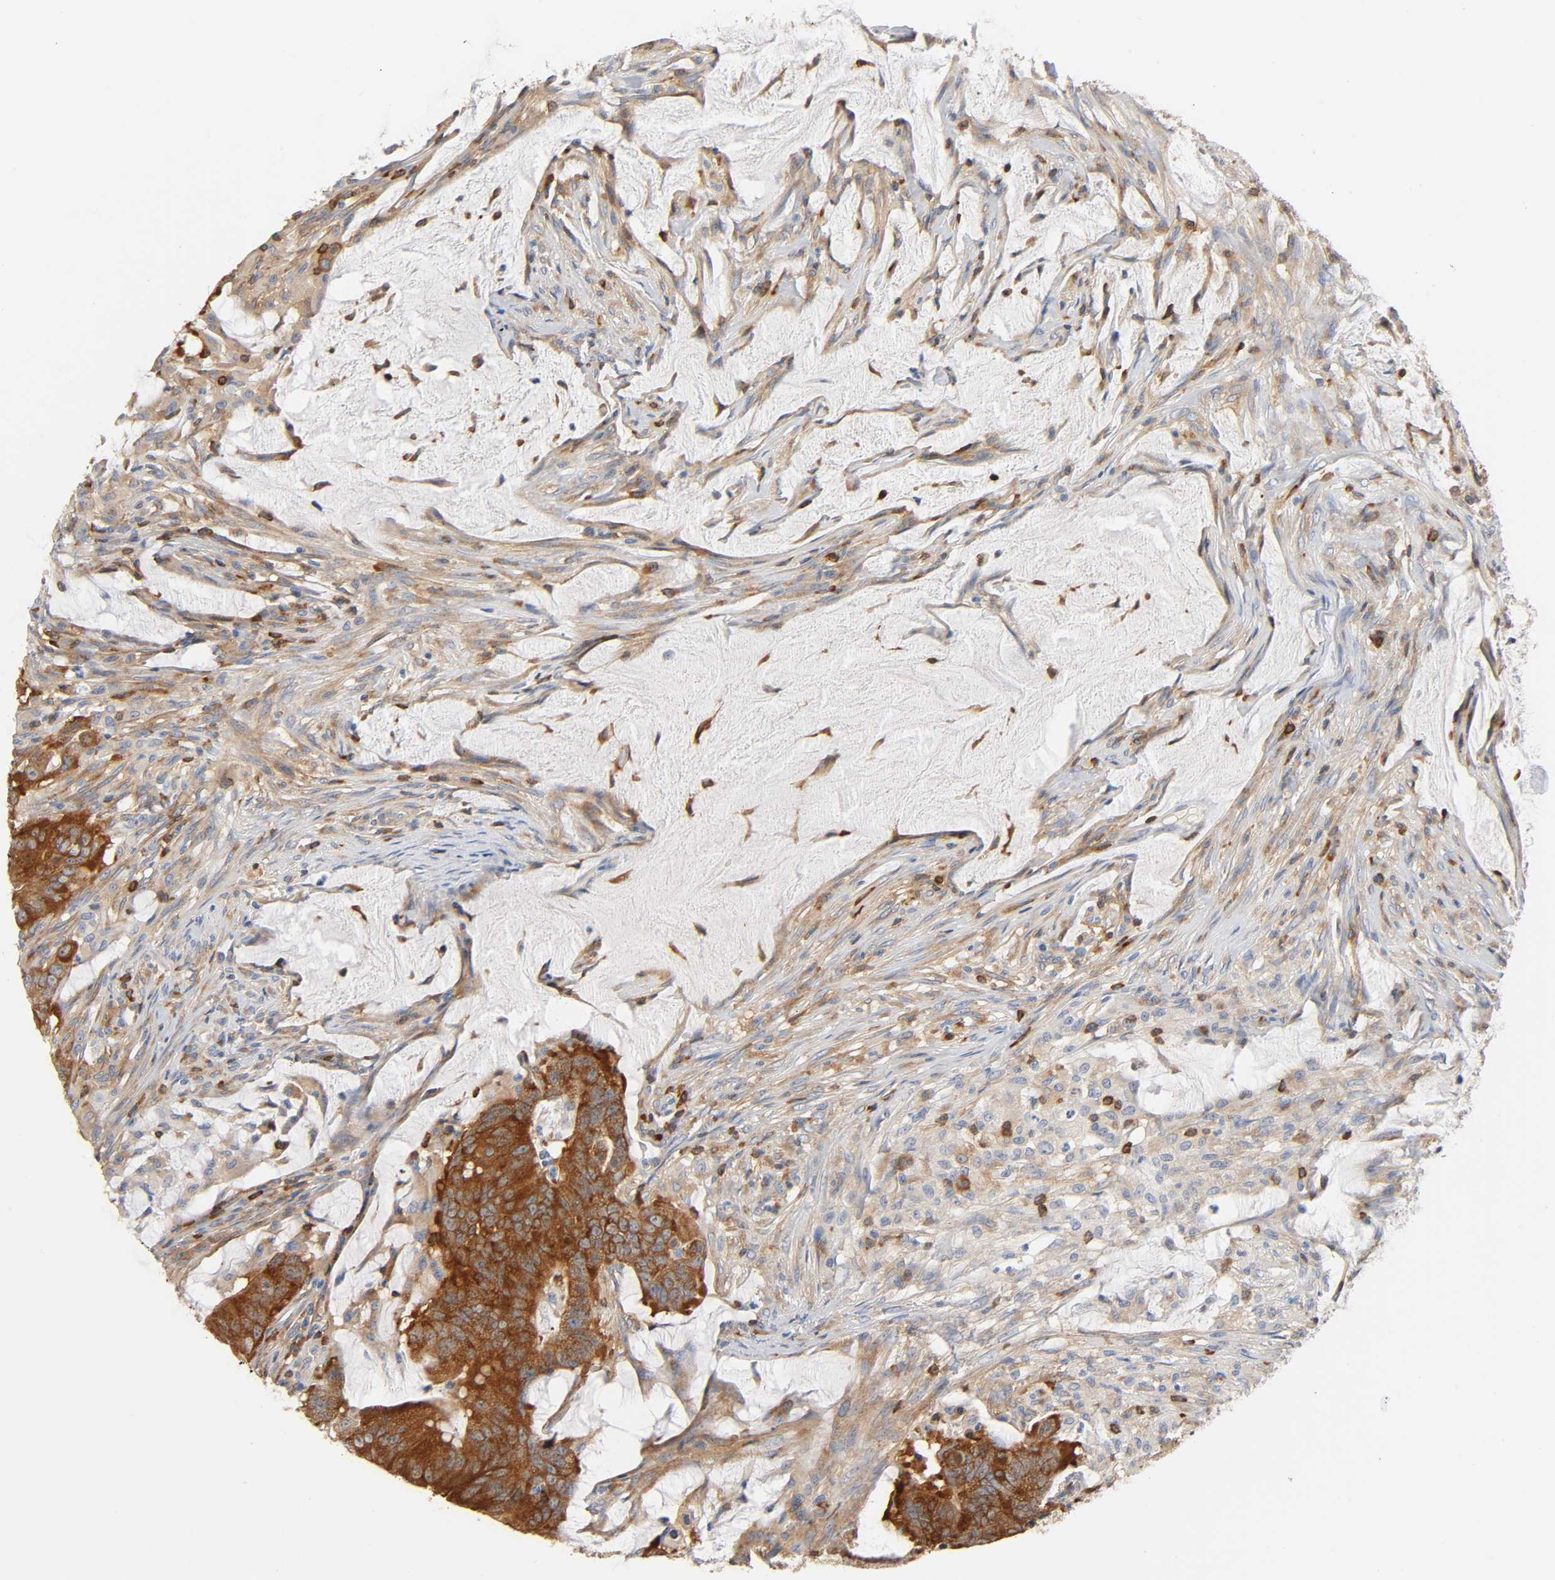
{"staining": {"intensity": "strong", "quantity": ">75%", "location": "cytoplasmic/membranous"}, "tissue": "colorectal cancer", "cell_type": "Tumor cells", "image_type": "cancer", "snomed": [{"axis": "morphology", "description": "Adenocarcinoma, NOS"}, {"axis": "topography", "description": "Colon"}], "caption": "The photomicrograph reveals a brown stain indicating the presence of a protein in the cytoplasmic/membranous of tumor cells in colorectal adenocarcinoma.", "gene": "BIN1", "patient": {"sex": "male", "age": 45}}